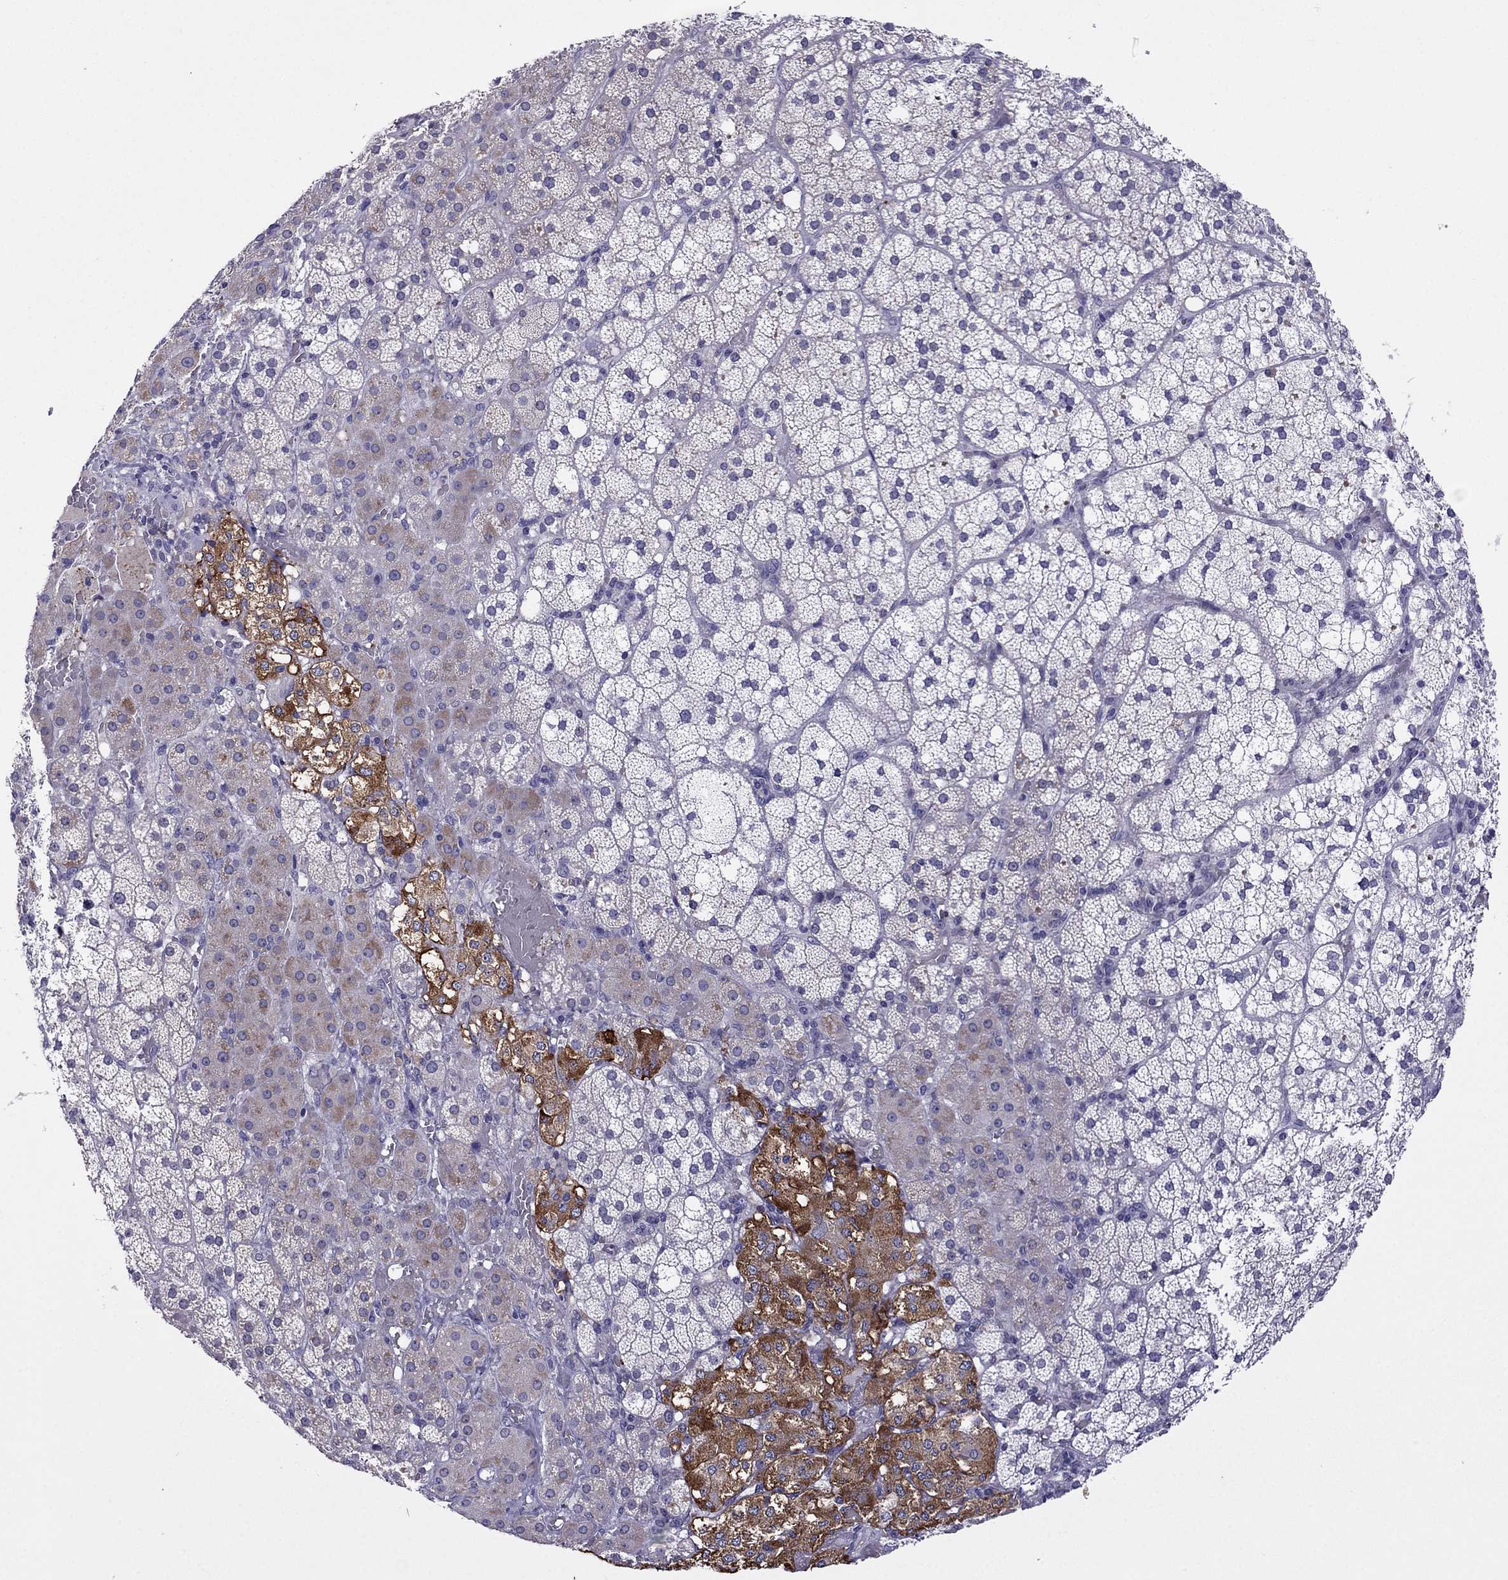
{"staining": {"intensity": "strong", "quantity": "25%-75%", "location": "cytoplasmic/membranous"}, "tissue": "adrenal gland", "cell_type": "Glandular cells", "image_type": "normal", "snomed": [{"axis": "morphology", "description": "Normal tissue, NOS"}, {"axis": "topography", "description": "Adrenal gland"}], "caption": "Immunohistochemical staining of benign human adrenal gland displays high levels of strong cytoplasmic/membranous staining in approximately 25%-75% of glandular cells. (brown staining indicates protein expression, while blue staining denotes nuclei).", "gene": "SPTBN4", "patient": {"sex": "male", "age": 53}}